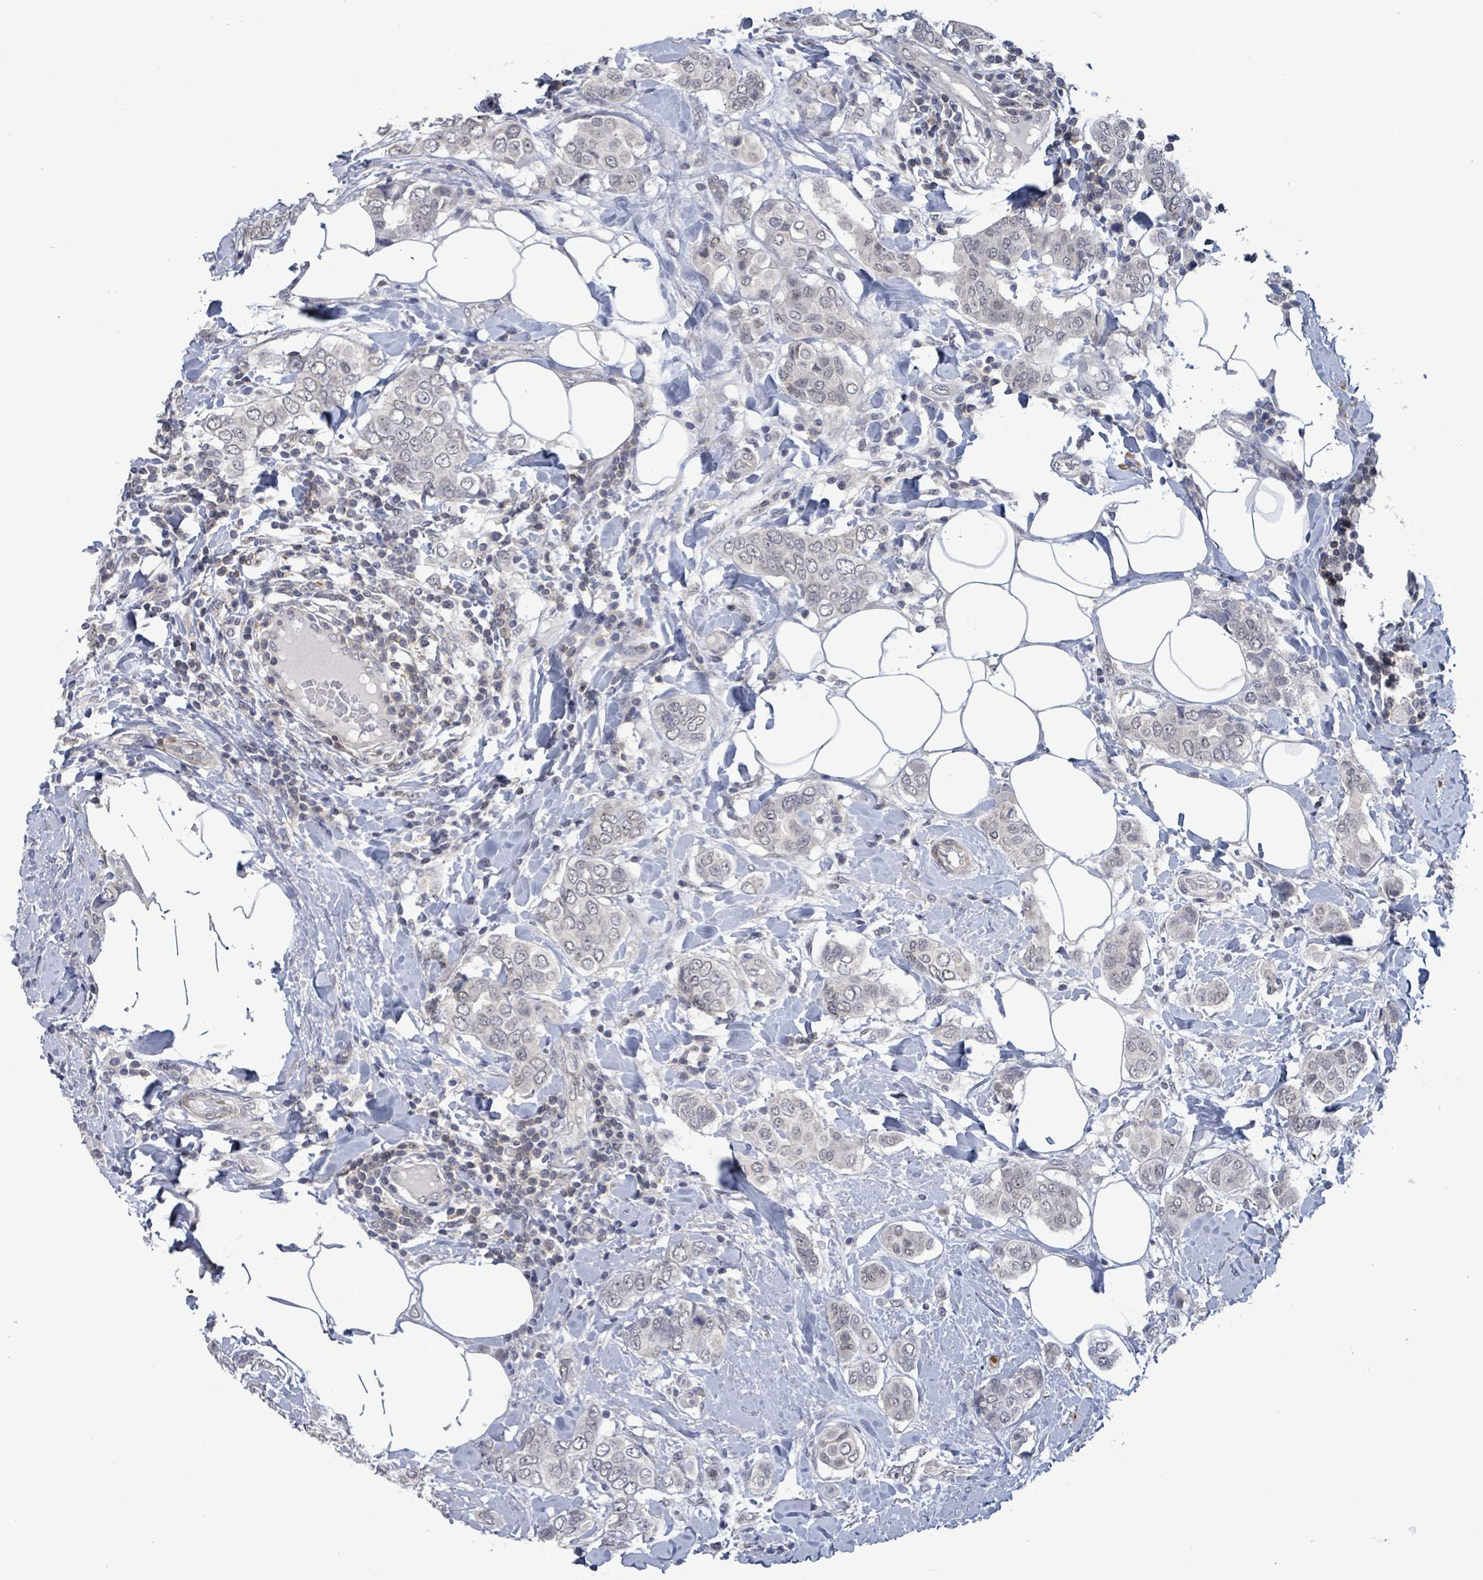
{"staining": {"intensity": "negative", "quantity": "none", "location": "none"}, "tissue": "breast cancer", "cell_type": "Tumor cells", "image_type": "cancer", "snomed": [{"axis": "morphology", "description": "Lobular carcinoma"}, {"axis": "topography", "description": "Breast"}], "caption": "DAB (3,3'-diaminobenzidine) immunohistochemical staining of breast lobular carcinoma displays no significant positivity in tumor cells.", "gene": "AMMECR1", "patient": {"sex": "female", "age": 51}}